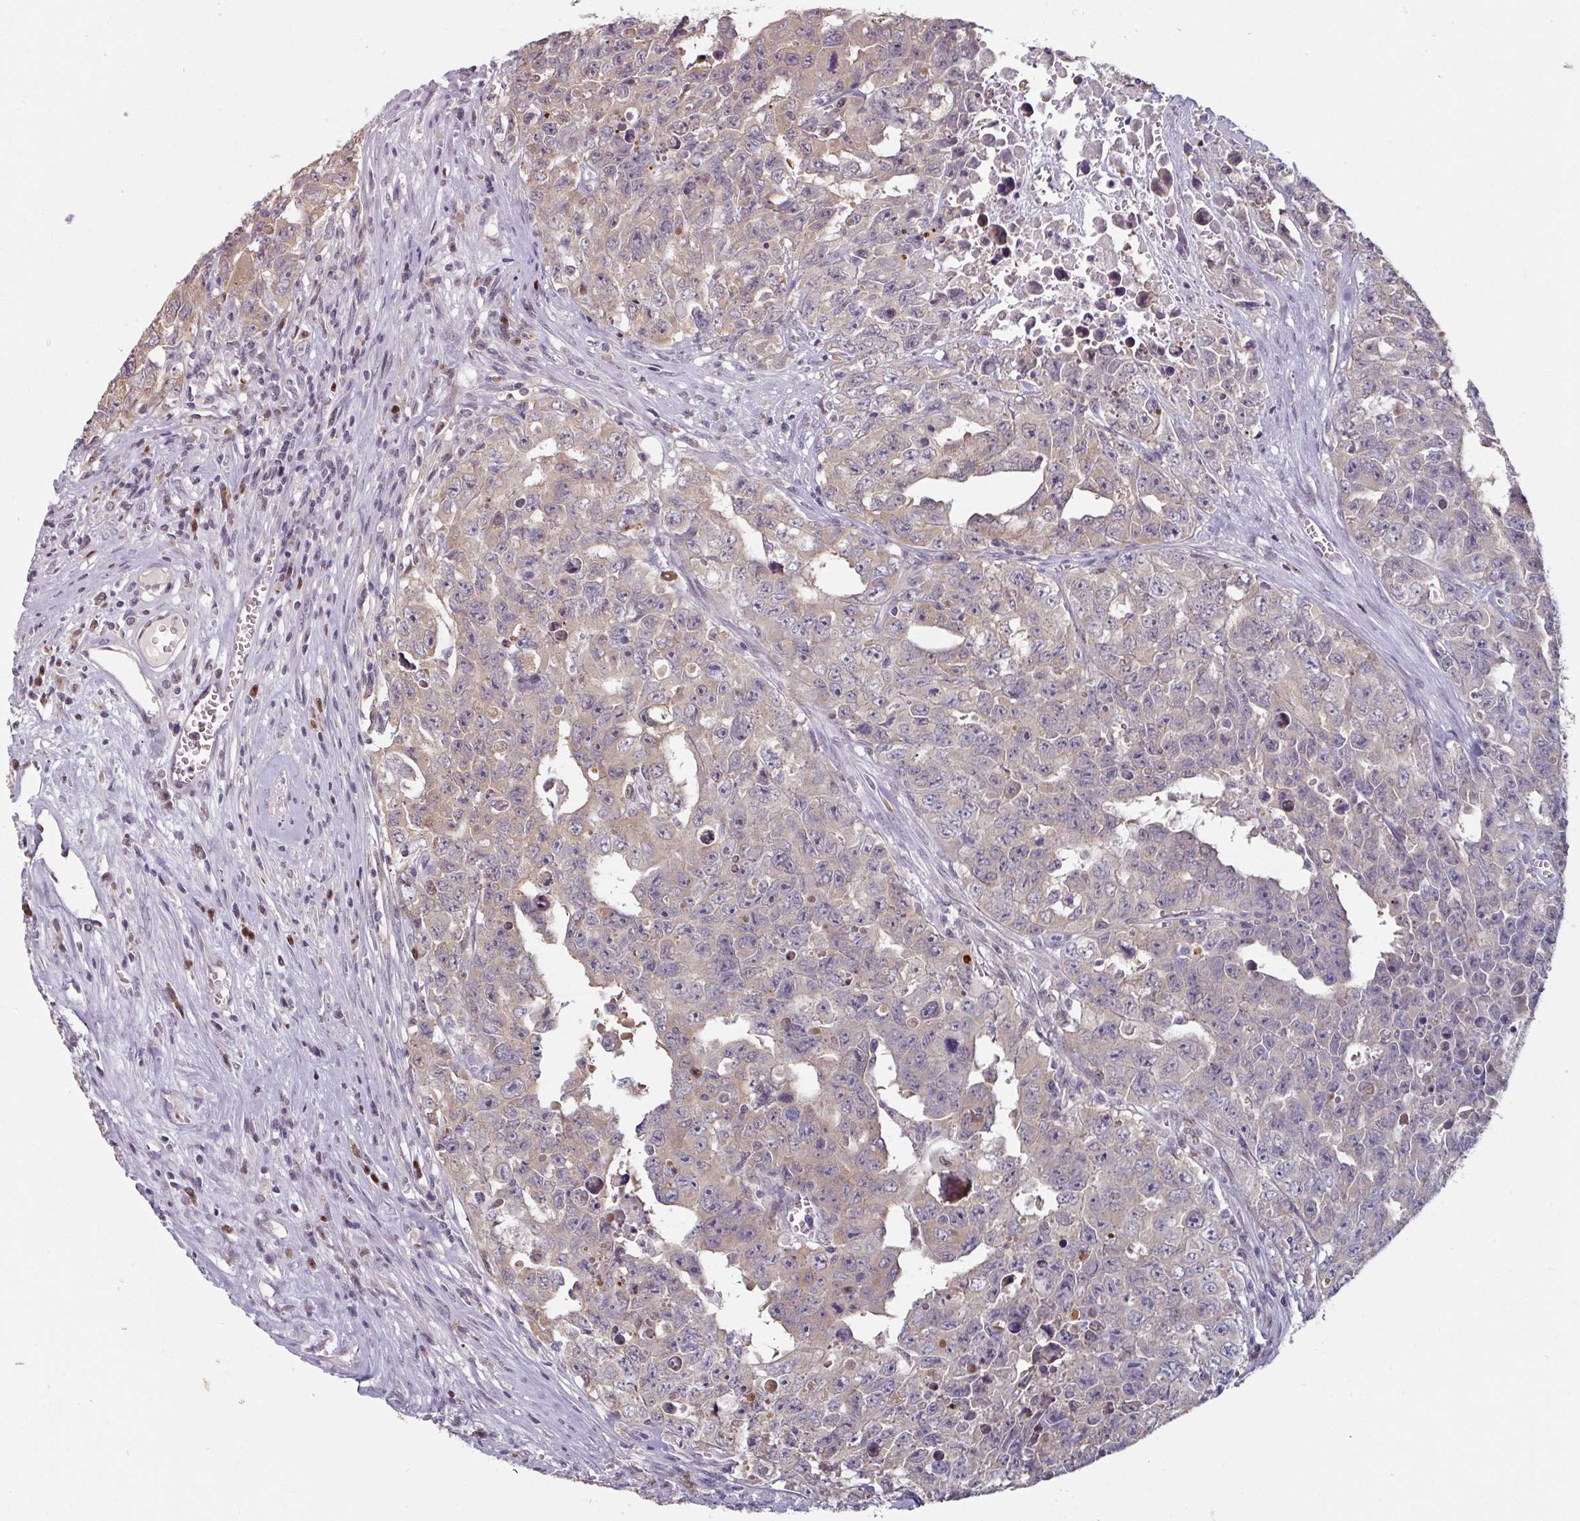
{"staining": {"intensity": "weak", "quantity": "25%-75%", "location": "cytoplasmic/membranous"}, "tissue": "testis cancer", "cell_type": "Tumor cells", "image_type": "cancer", "snomed": [{"axis": "morphology", "description": "Carcinoma, Embryonal, NOS"}, {"axis": "topography", "description": "Testis"}], "caption": "Embryonal carcinoma (testis) tissue reveals weak cytoplasmic/membranous expression in approximately 25%-75% of tumor cells, visualized by immunohistochemistry. (DAB (3,3'-diaminobenzidine) = brown stain, brightfield microscopy at high magnification).", "gene": "ZBTB6", "patient": {"sex": "male", "age": 24}}